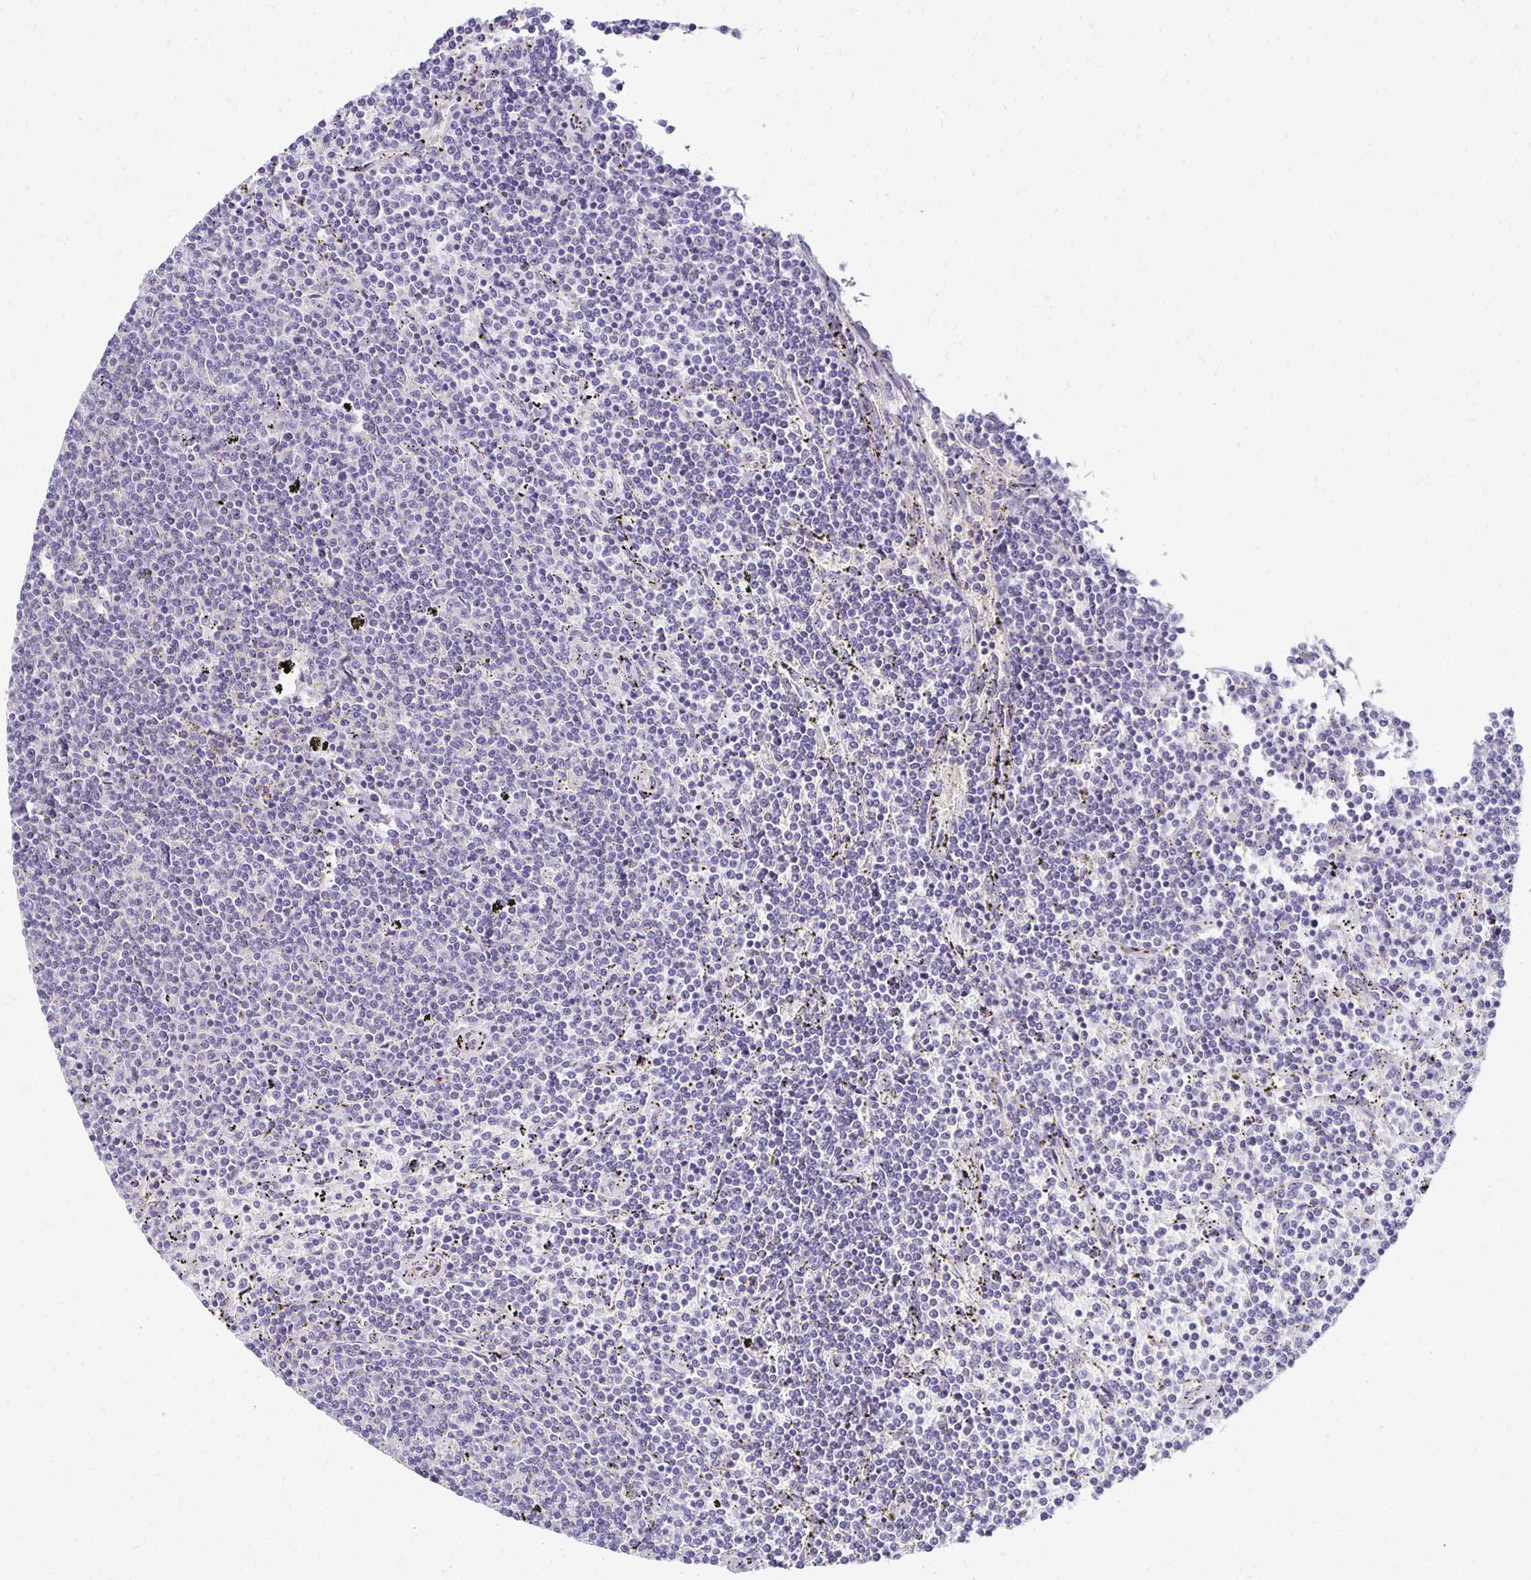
{"staining": {"intensity": "negative", "quantity": "none", "location": "none"}, "tissue": "lymphoma", "cell_type": "Tumor cells", "image_type": "cancer", "snomed": [{"axis": "morphology", "description": "Malignant lymphoma, non-Hodgkin's type, Low grade"}, {"axis": "topography", "description": "Spleen"}], "caption": "Human malignant lymphoma, non-Hodgkin's type (low-grade) stained for a protein using IHC reveals no staining in tumor cells.", "gene": "C1QTNF2", "patient": {"sex": "female", "age": 50}}